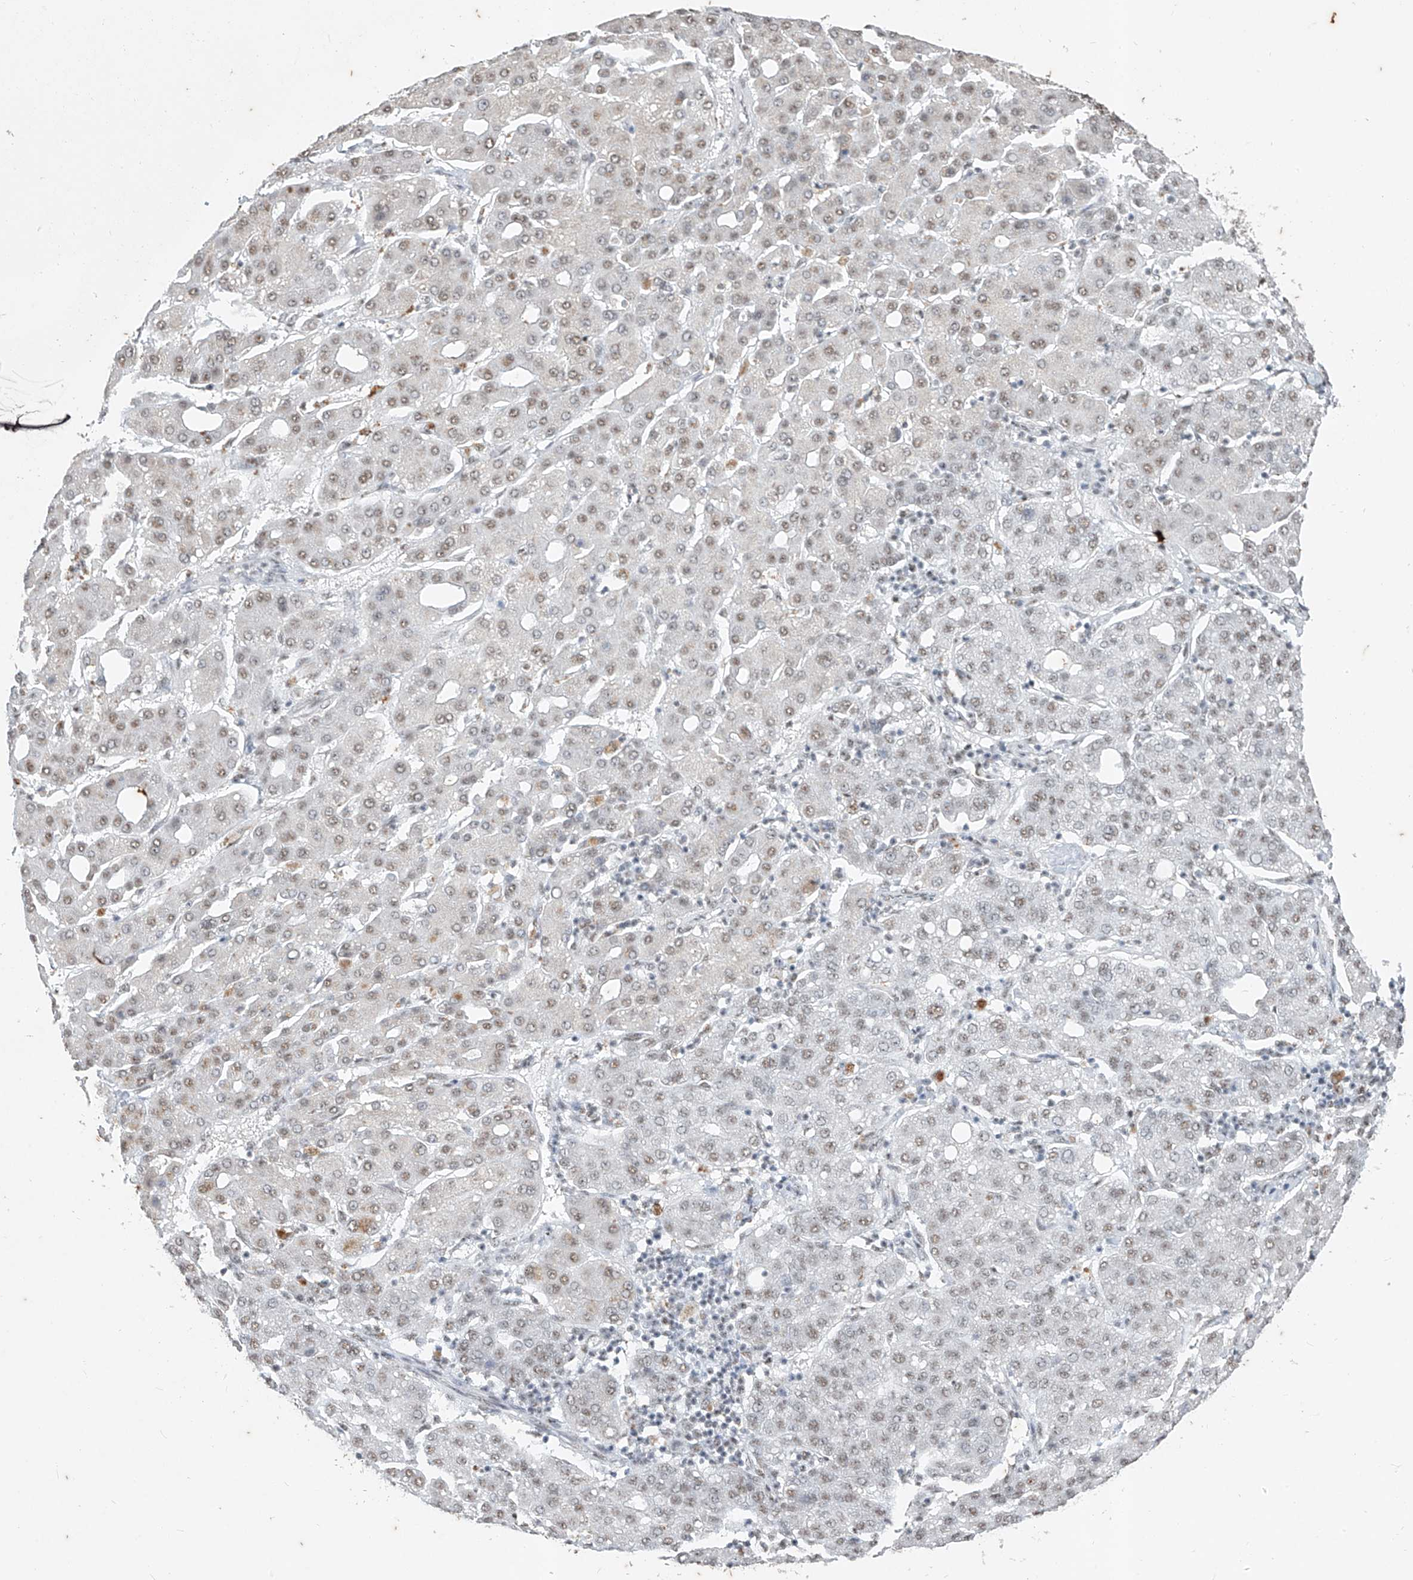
{"staining": {"intensity": "weak", "quantity": "25%-75%", "location": "nuclear"}, "tissue": "liver cancer", "cell_type": "Tumor cells", "image_type": "cancer", "snomed": [{"axis": "morphology", "description": "Carcinoma, Hepatocellular, NOS"}, {"axis": "topography", "description": "Liver"}], "caption": "Hepatocellular carcinoma (liver) tissue displays weak nuclear staining in approximately 25%-75% of tumor cells, visualized by immunohistochemistry.", "gene": "TFEC", "patient": {"sex": "male", "age": 65}}